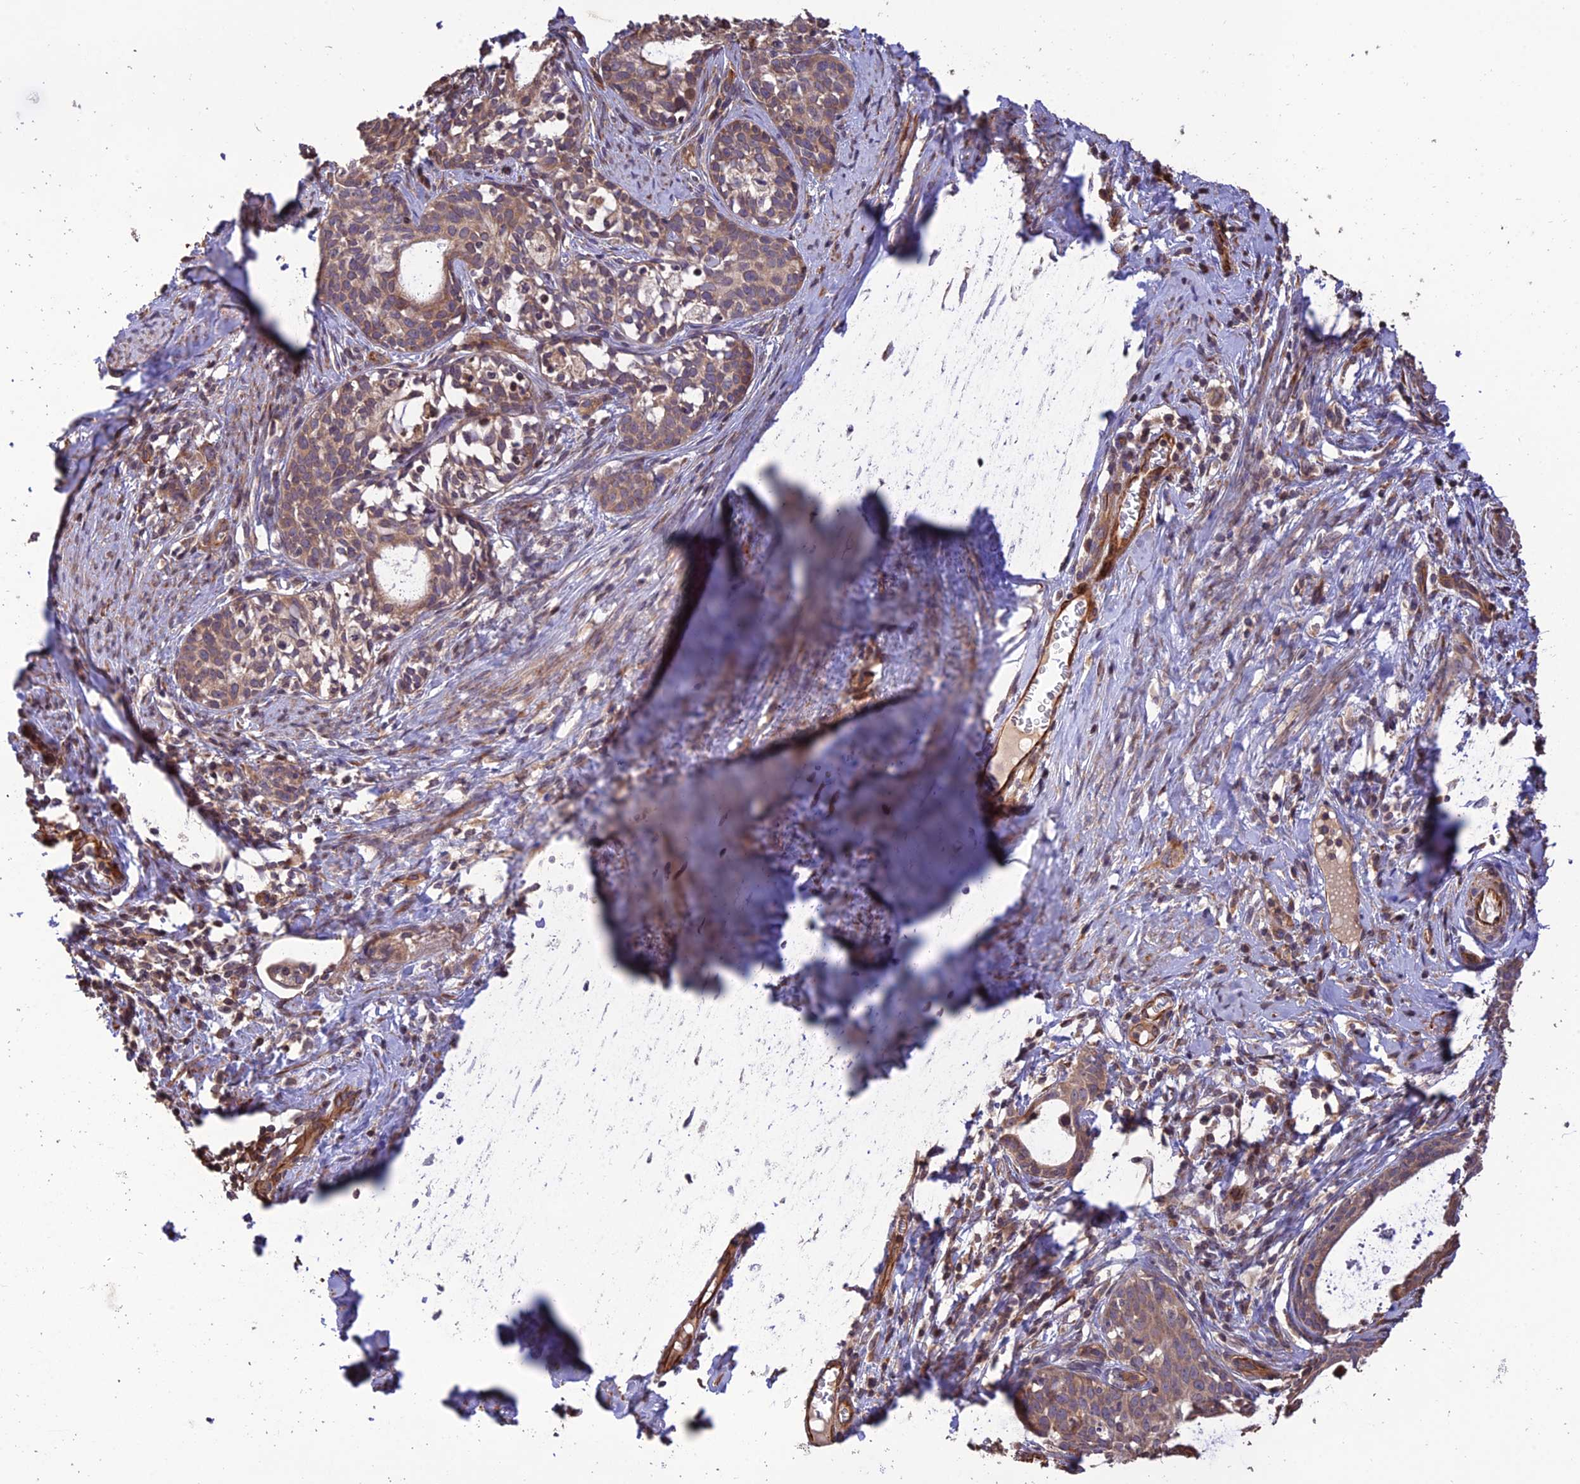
{"staining": {"intensity": "weak", "quantity": ">75%", "location": "cytoplasmic/membranous"}, "tissue": "cervical cancer", "cell_type": "Tumor cells", "image_type": "cancer", "snomed": [{"axis": "morphology", "description": "Squamous cell carcinoma, NOS"}, {"axis": "topography", "description": "Cervix"}], "caption": "This is an image of immunohistochemistry staining of cervical cancer (squamous cell carcinoma), which shows weak positivity in the cytoplasmic/membranous of tumor cells.", "gene": "CREBL2", "patient": {"sex": "female", "age": 52}}